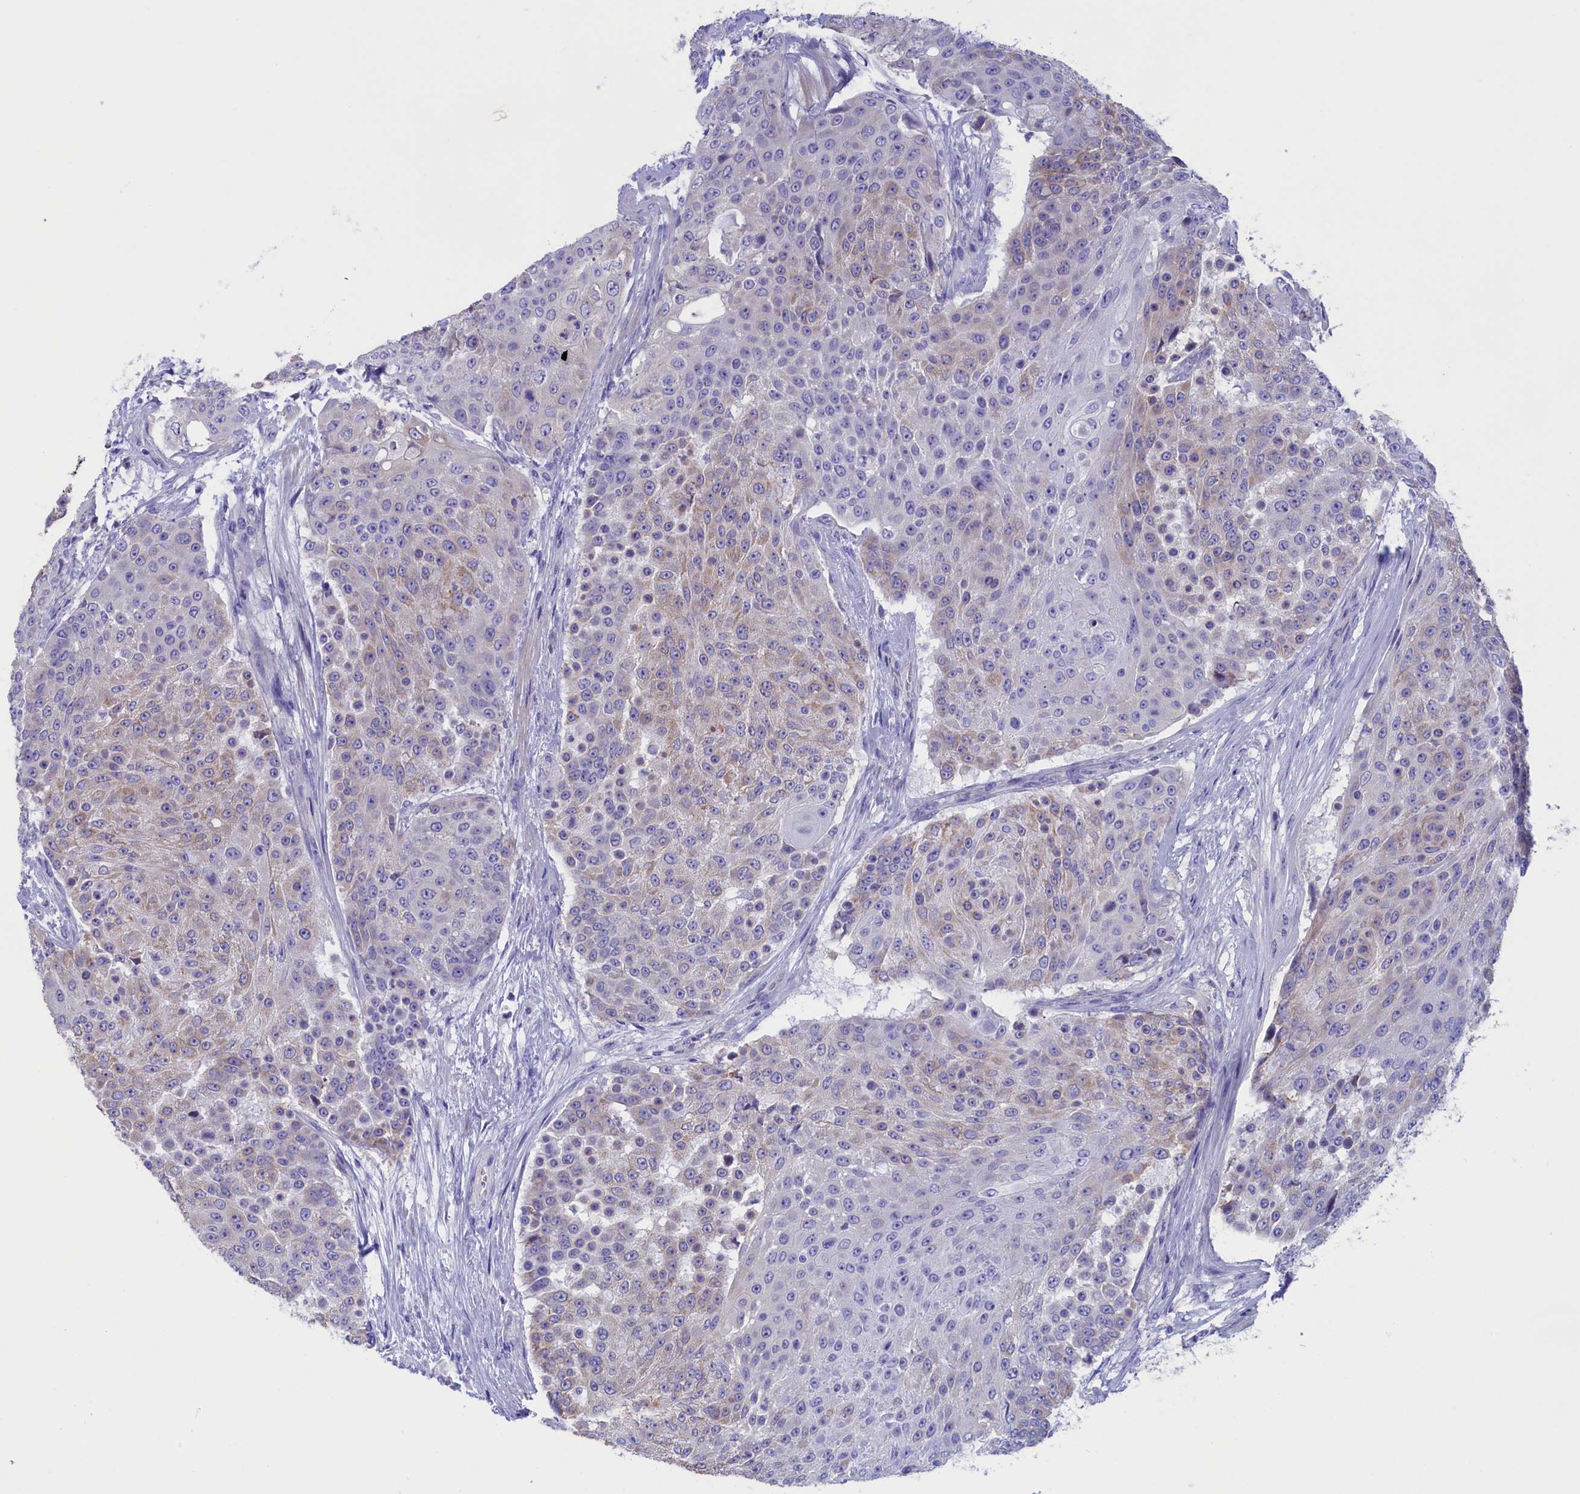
{"staining": {"intensity": "weak", "quantity": "<25%", "location": "cytoplasmic/membranous"}, "tissue": "urothelial cancer", "cell_type": "Tumor cells", "image_type": "cancer", "snomed": [{"axis": "morphology", "description": "Urothelial carcinoma, High grade"}, {"axis": "topography", "description": "Urinary bladder"}], "caption": "Histopathology image shows no significant protein staining in tumor cells of high-grade urothelial carcinoma. The staining was performed using DAB (3,3'-diaminobenzidine) to visualize the protein expression in brown, while the nuclei were stained in blue with hematoxylin (Magnification: 20x).", "gene": "VPS35L", "patient": {"sex": "female", "age": 63}}